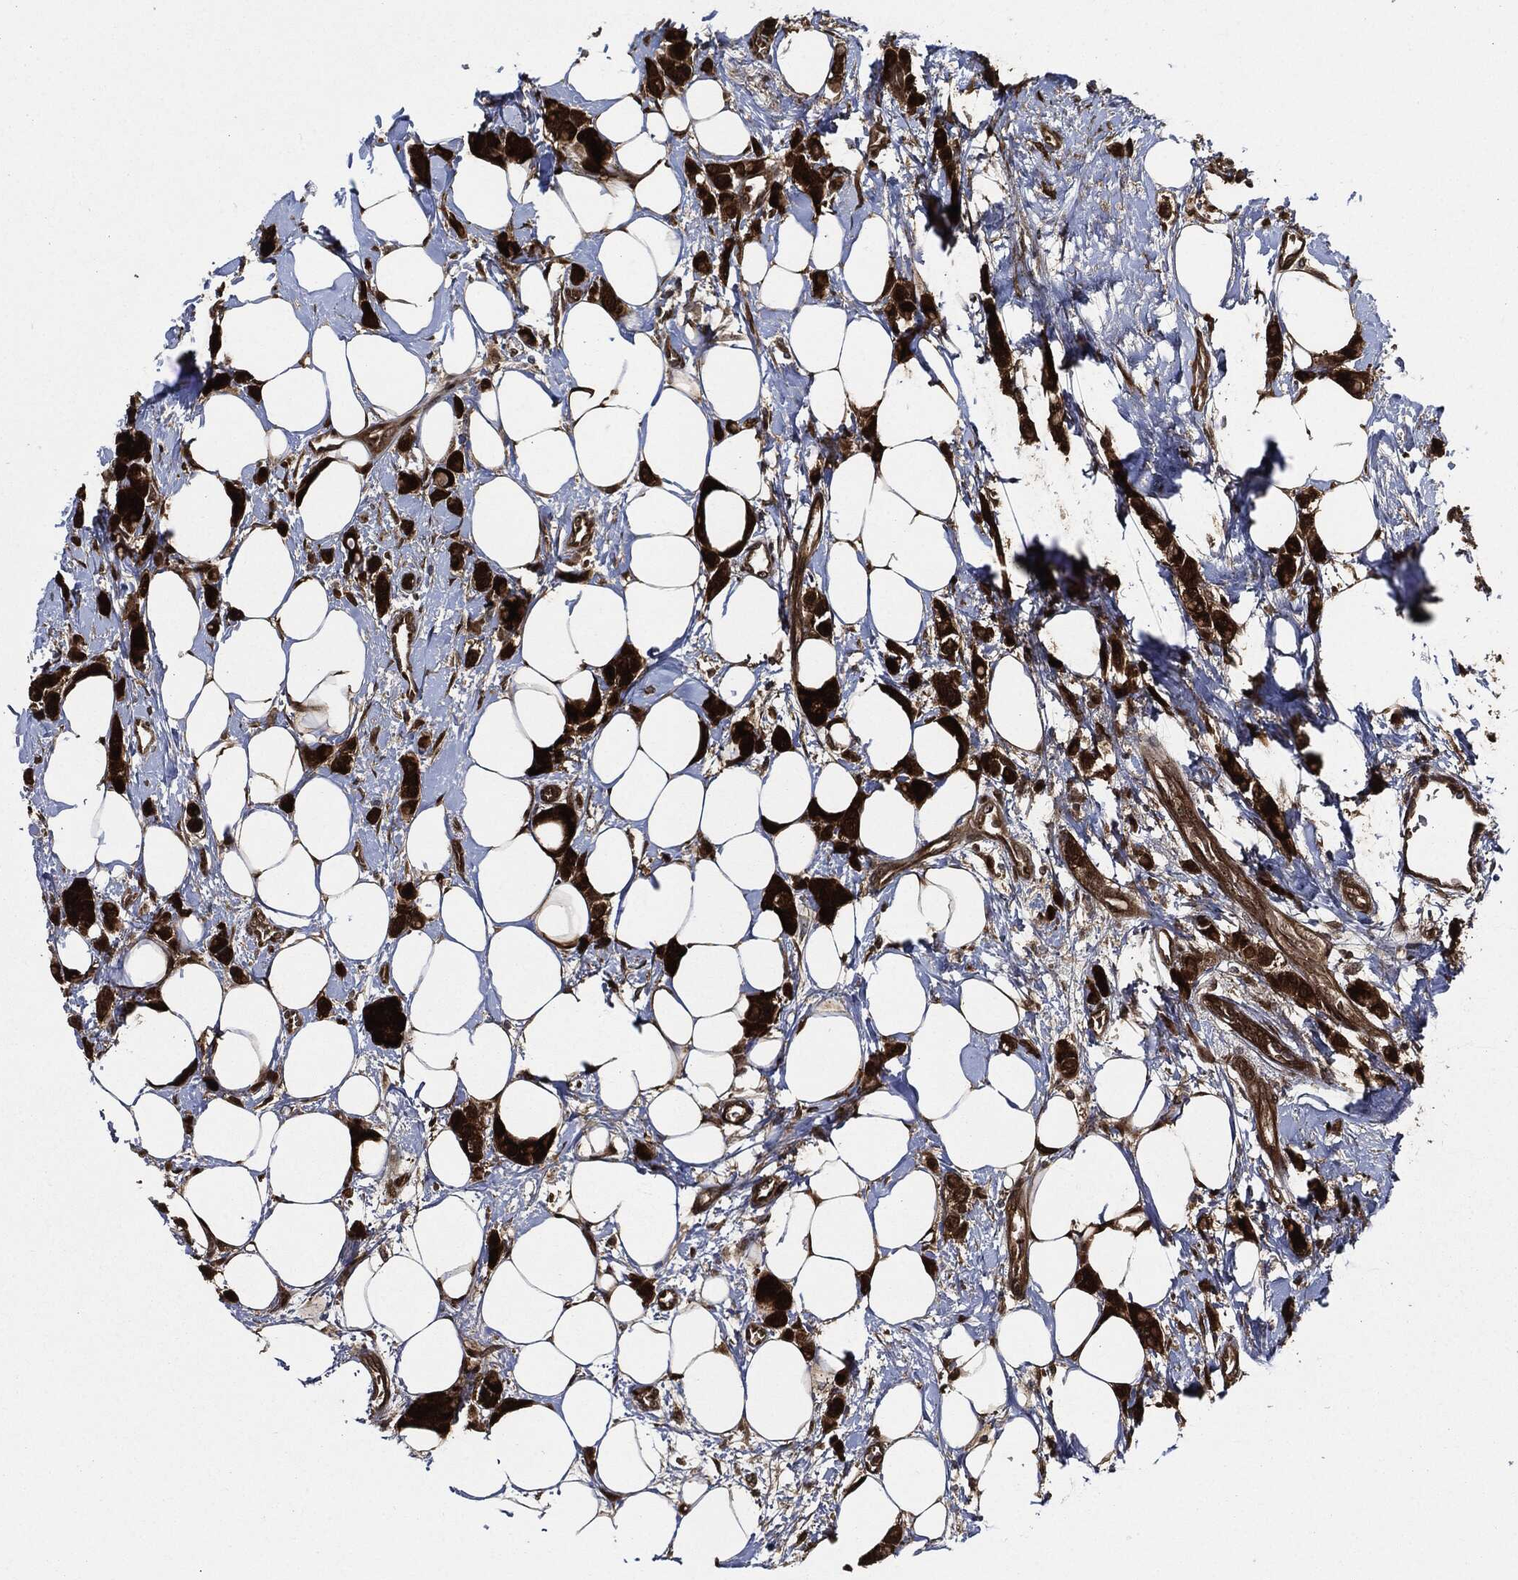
{"staining": {"intensity": "strong", "quantity": ">75%", "location": "cytoplasmic/membranous,nuclear"}, "tissue": "breast cancer", "cell_type": "Tumor cells", "image_type": "cancer", "snomed": [{"axis": "morphology", "description": "Lobular carcinoma"}, {"axis": "topography", "description": "Breast"}], "caption": "Strong cytoplasmic/membranous and nuclear expression for a protein is present in approximately >75% of tumor cells of breast cancer (lobular carcinoma) using IHC.", "gene": "DCTN1", "patient": {"sex": "female", "age": 66}}